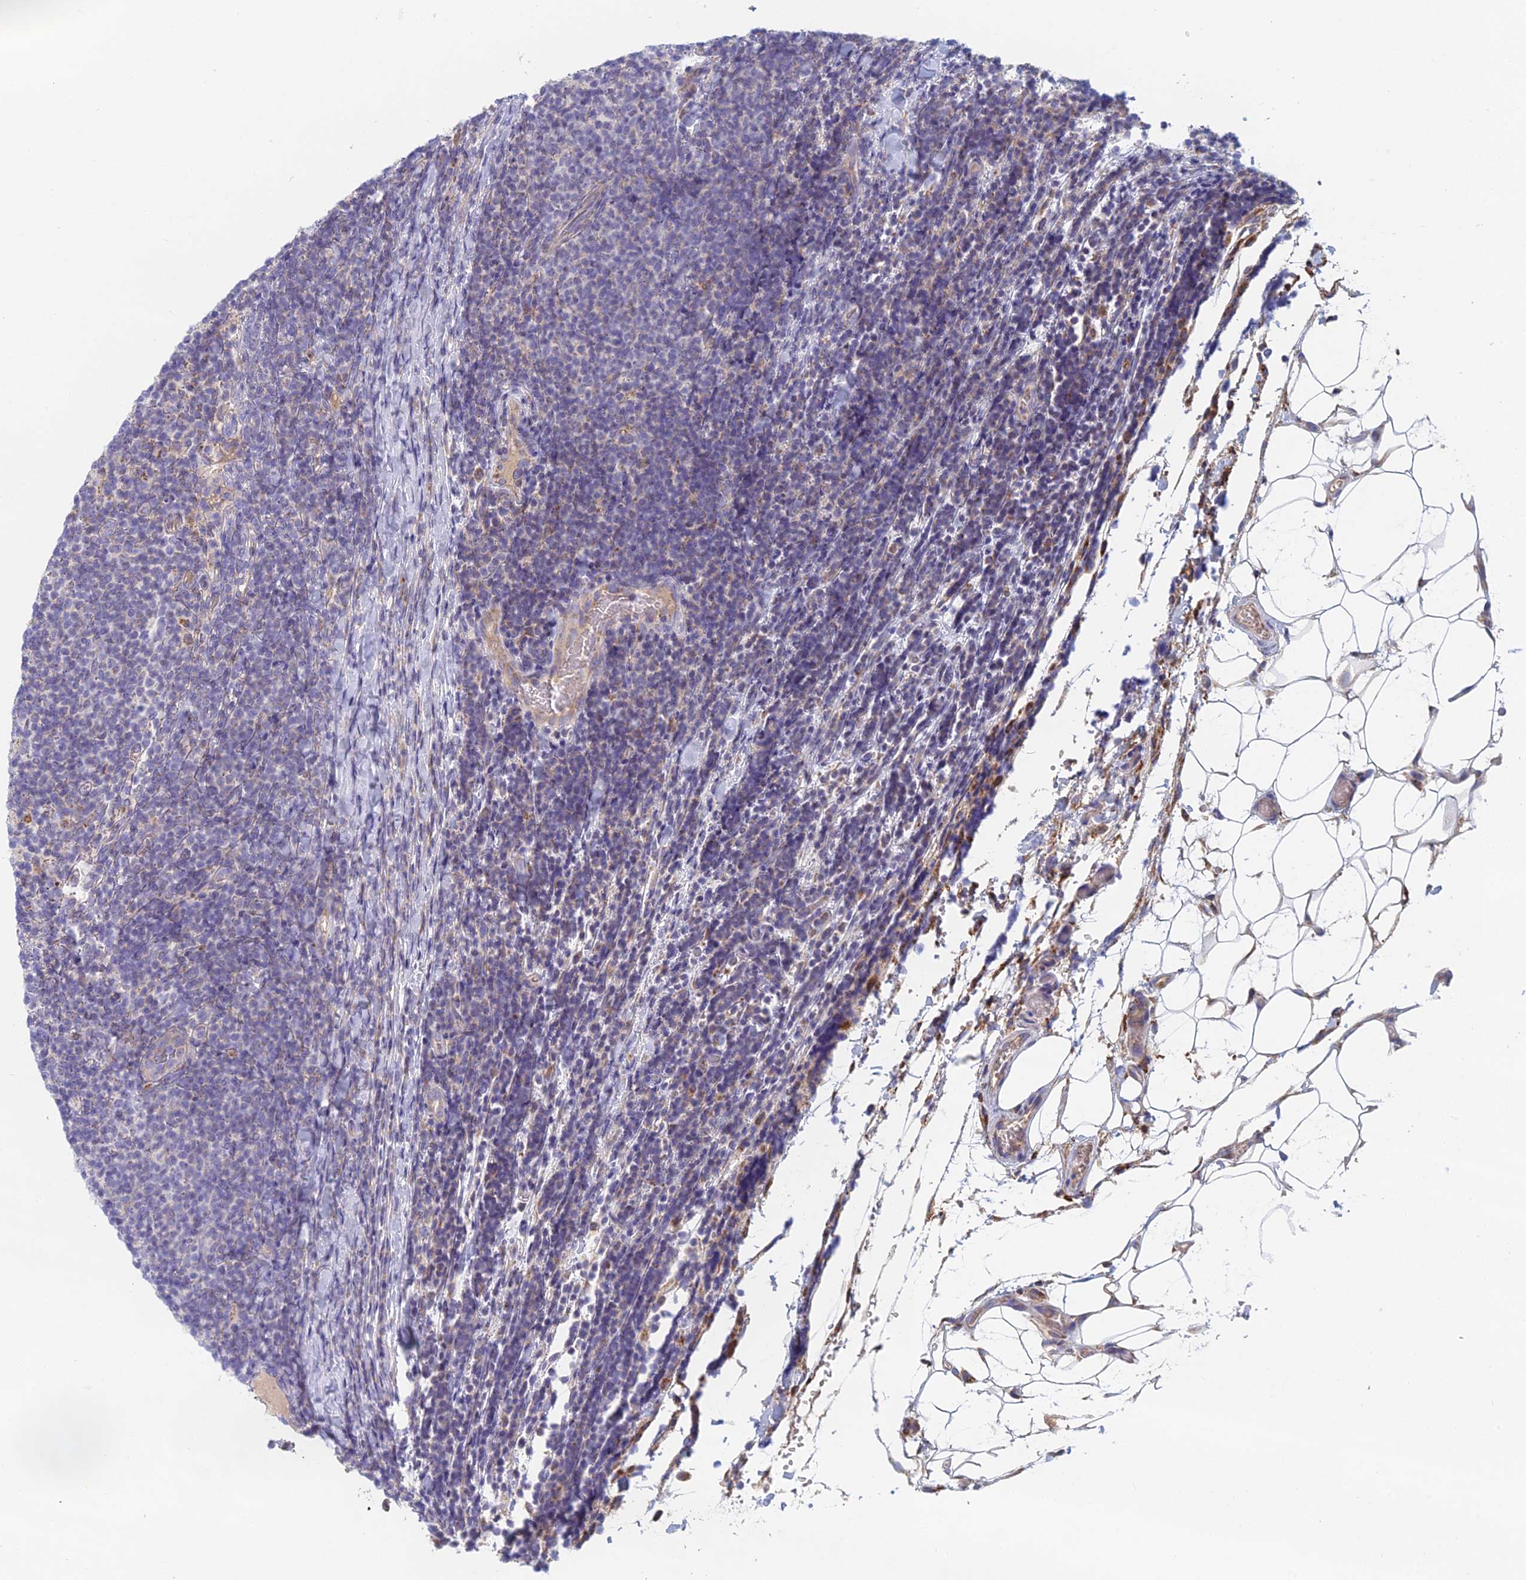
{"staining": {"intensity": "negative", "quantity": "none", "location": "none"}, "tissue": "lymphoma", "cell_type": "Tumor cells", "image_type": "cancer", "snomed": [{"axis": "morphology", "description": "Malignant lymphoma, non-Hodgkin's type, Low grade"}, {"axis": "topography", "description": "Lymph node"}], "caption": "Human lymphoma stained for a protein using immunohistochemistry shows no expression in tumor cells.", "gene": "IFTAP", "patient": {"sex": "male", "age": 66}}